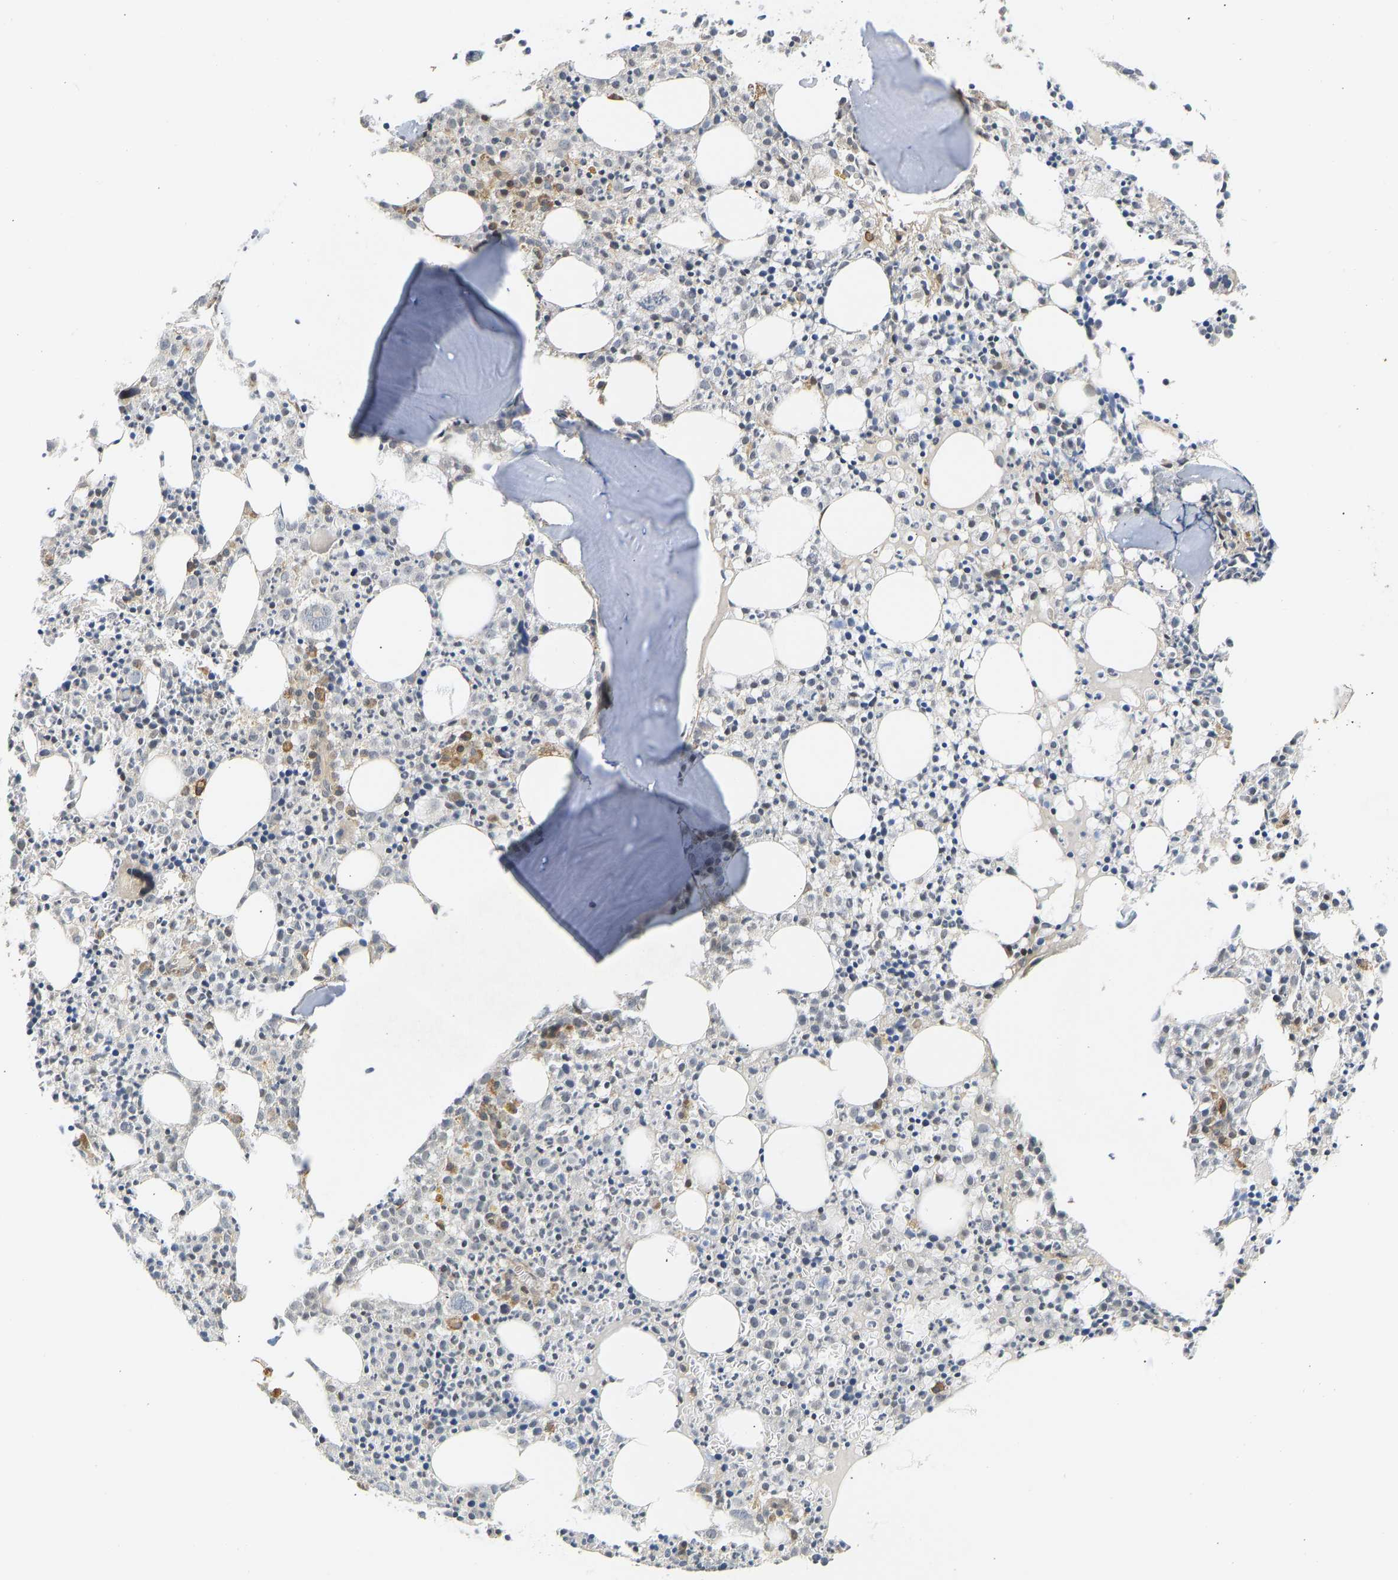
{"staining": {"intensity": "moderate", "quantity": "<25%", "location": "cytoplasmic/membranous,nuclear"}, "tissue": "bone marrow", "cell_type": "Hematopoietic cells", "image_type": "normal", "snomed": [{"axis": "morphology", "description": "Normal tissue, NOS"}, {"axis": "morphology", "description": "Inflammation, NOS"}, {"axis": "topography", "description": "Bone marrow"}], "caption": "Unremarkable bone marrow was stained to show a protein in brown. There is low levels of moderate cytoplasmic/membranous,nuclear positivity in about <25% of hematopoietic cells. (DAB (3,3'-diaminobenzidine) IHC, brown staining for protein, blue staining for nuclei).", "gene": "BAG1", "patient": {"sex": "male", "age": 25}}